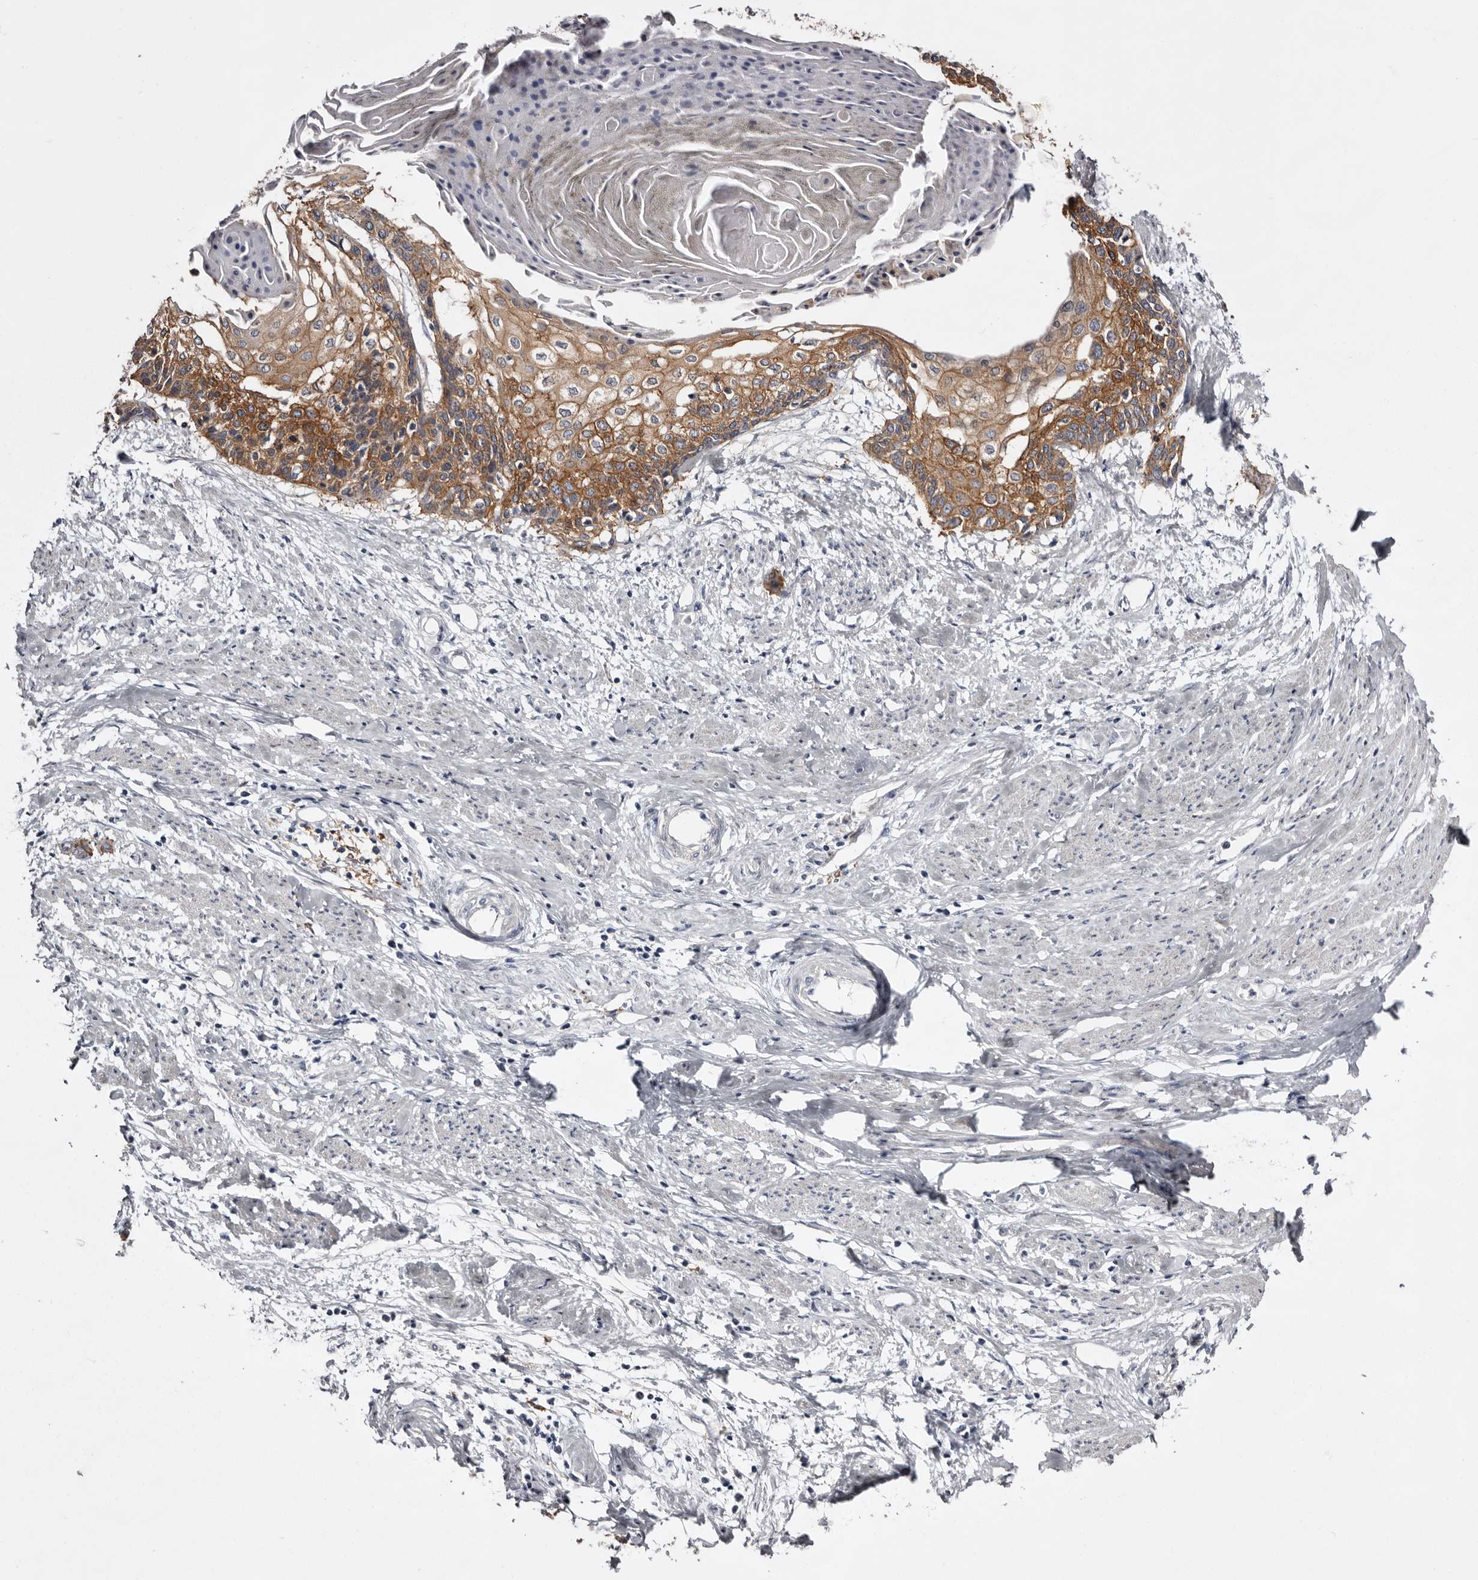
{"staining": {"intensity": "moderate", "quantity": ">75%", "location": "cytoplasmic/membranous"}, "tissue": "cervical cancer", "cell_type": "Tumor cells", "image_type": "cancer", "snomed": [{"axis": "morphology", "description": "Squamous cell carcinoma, NOS"}, {"axis": "topography", "description": "Cervix"}], "caption": "This micrograph reveals immunohistochemistry (IHC) staining of cervical squamous cell carcinoma, with medium moderate cytoplasmic/membranous expression in approximately >75% of tumor cells.", "gene": "LAD1", "patient": {"sex": "female", "age": 57}}